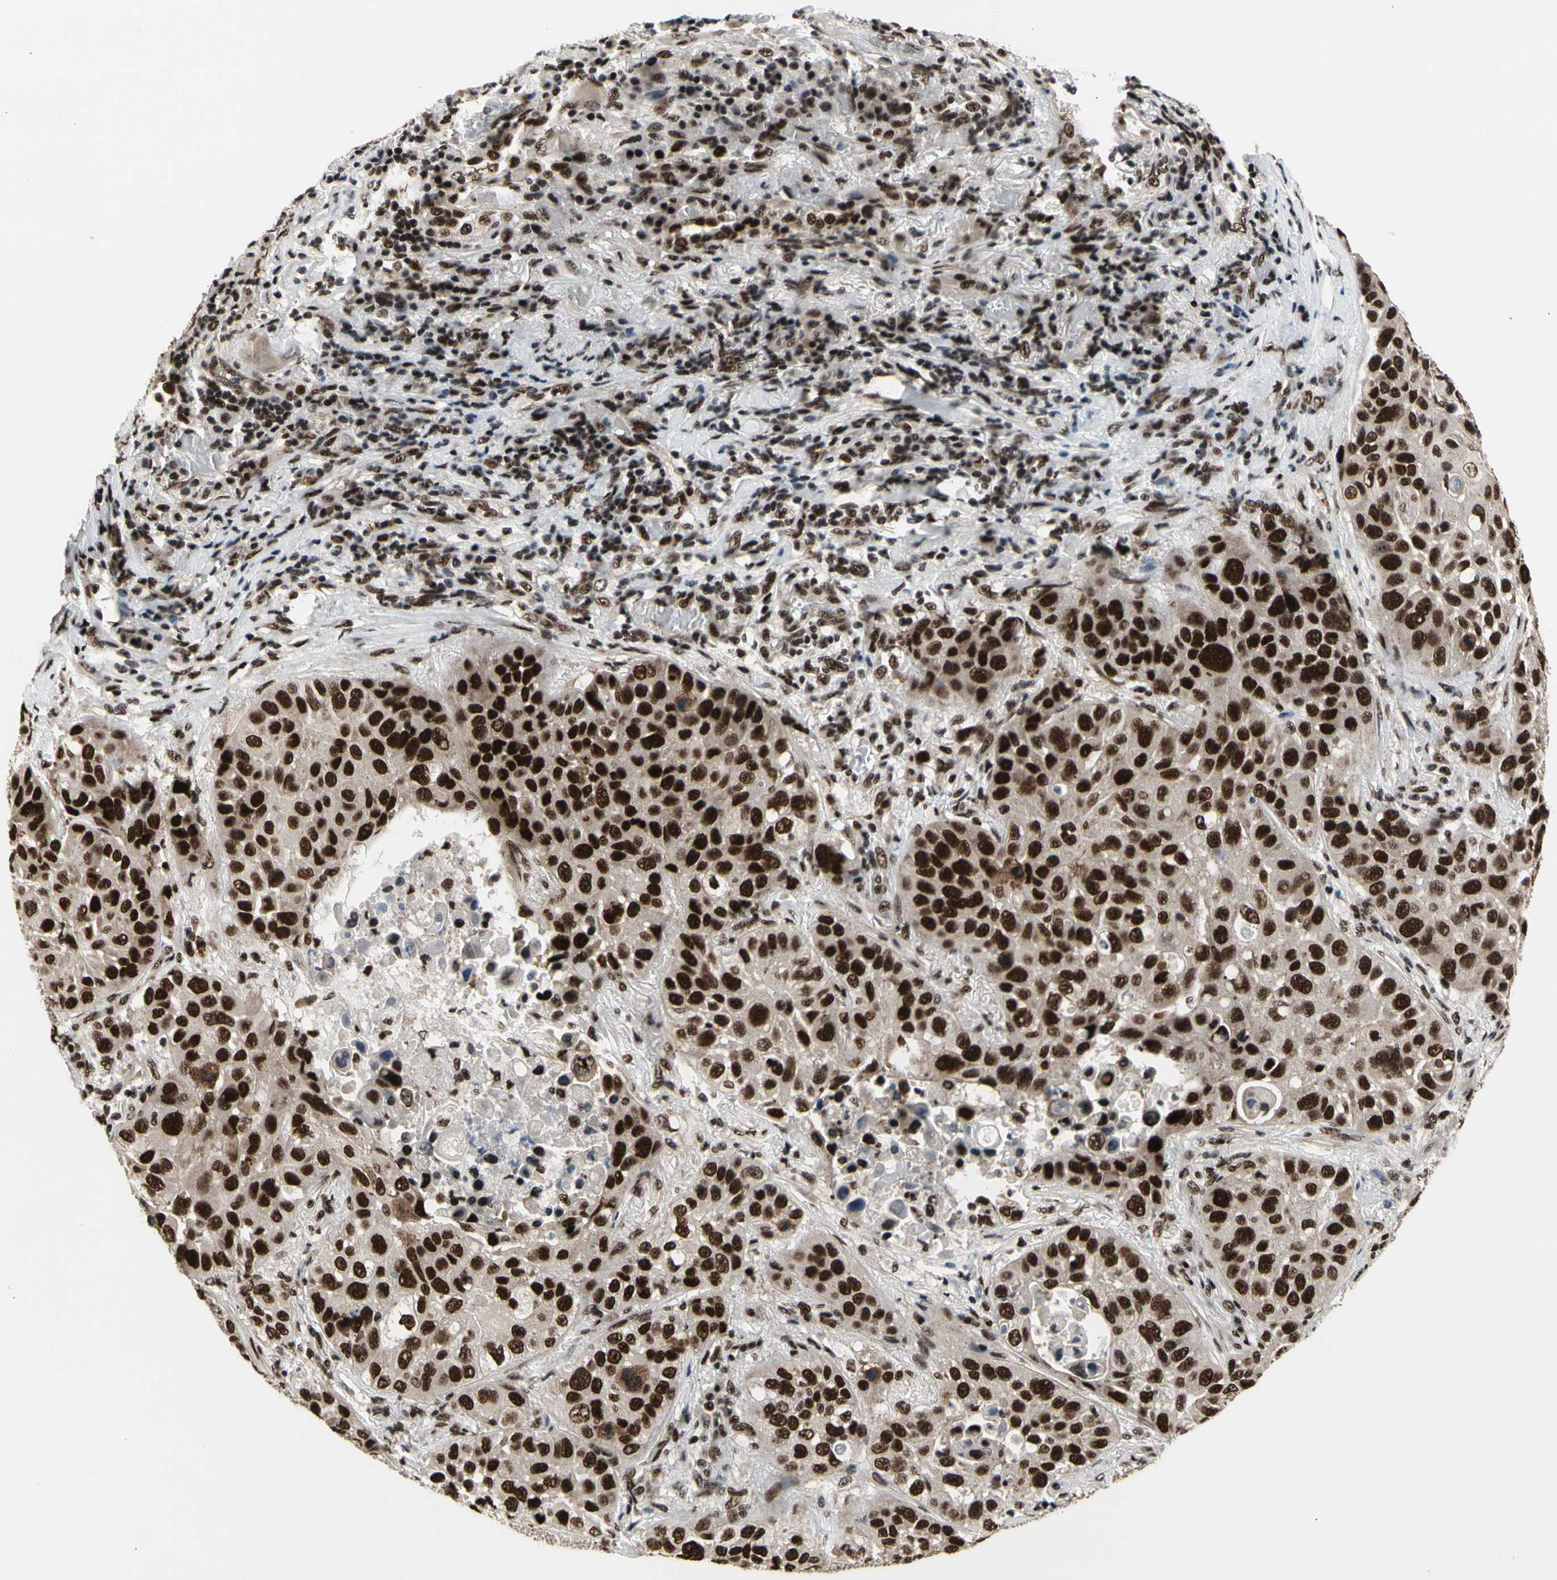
{"staining": {"intensity": "strong", "quantity": ">75%", "location": "nuclear"}, "tissue": "lung cancer", "cell_type": "Tumor cells", "image_type": "cancer", "snomed": [{"axis": "morphology", "description": "Squamous cell carcinoma, NOS"}, {"axis": "topography", "description": "Lung"}], "caption": "IHC (DAB) staining of lung cancer exhibits strong nuclear protein staining in about >75% of tumor cells. (Brightfield microscopy of DAB IHC at high magnification).", "gene": "SRSF11", "patient": {"sex": "male", "age": 57}}